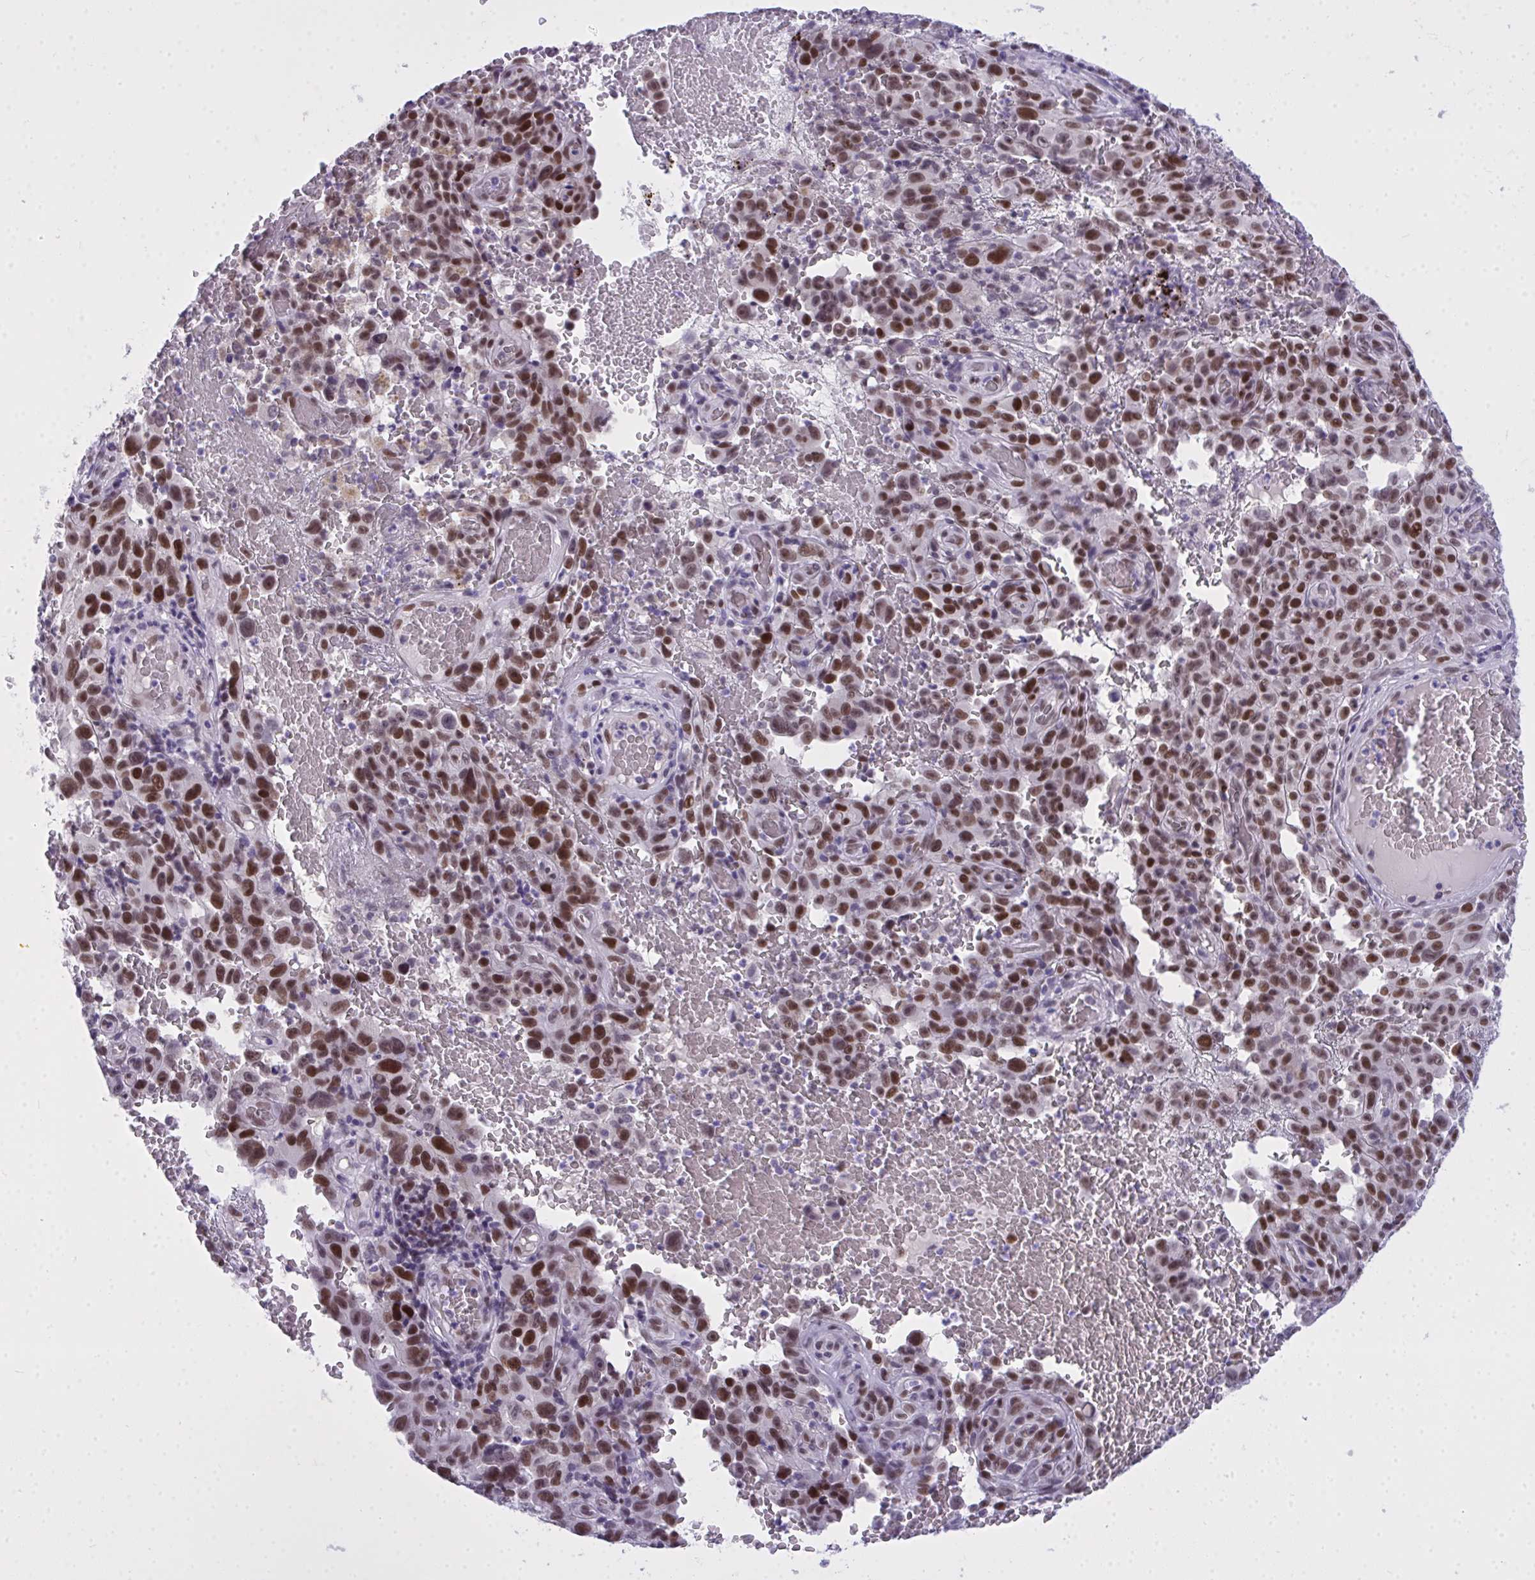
{"staining": {"intensity": "moderate", "quantity": ">75%", "location": "nuclear"}, "tissue": "melanoma", "cell_type": "Tumor cells", "image_type": "cancer", "snomed": [{"axis": "morphology", "description": "Malignant melanoma, NOS"}, {"axis": "topography", "description": "Skin"}], "caption": "Melanoma stained with IHC reveals moderate nuclear positivity in about >75% of tumor cells. (brown staining indicates protein expression, while blue staining denotes nuclei).", "gene": "TEAD4", "patient": {"sex": "female", "age": 82}}